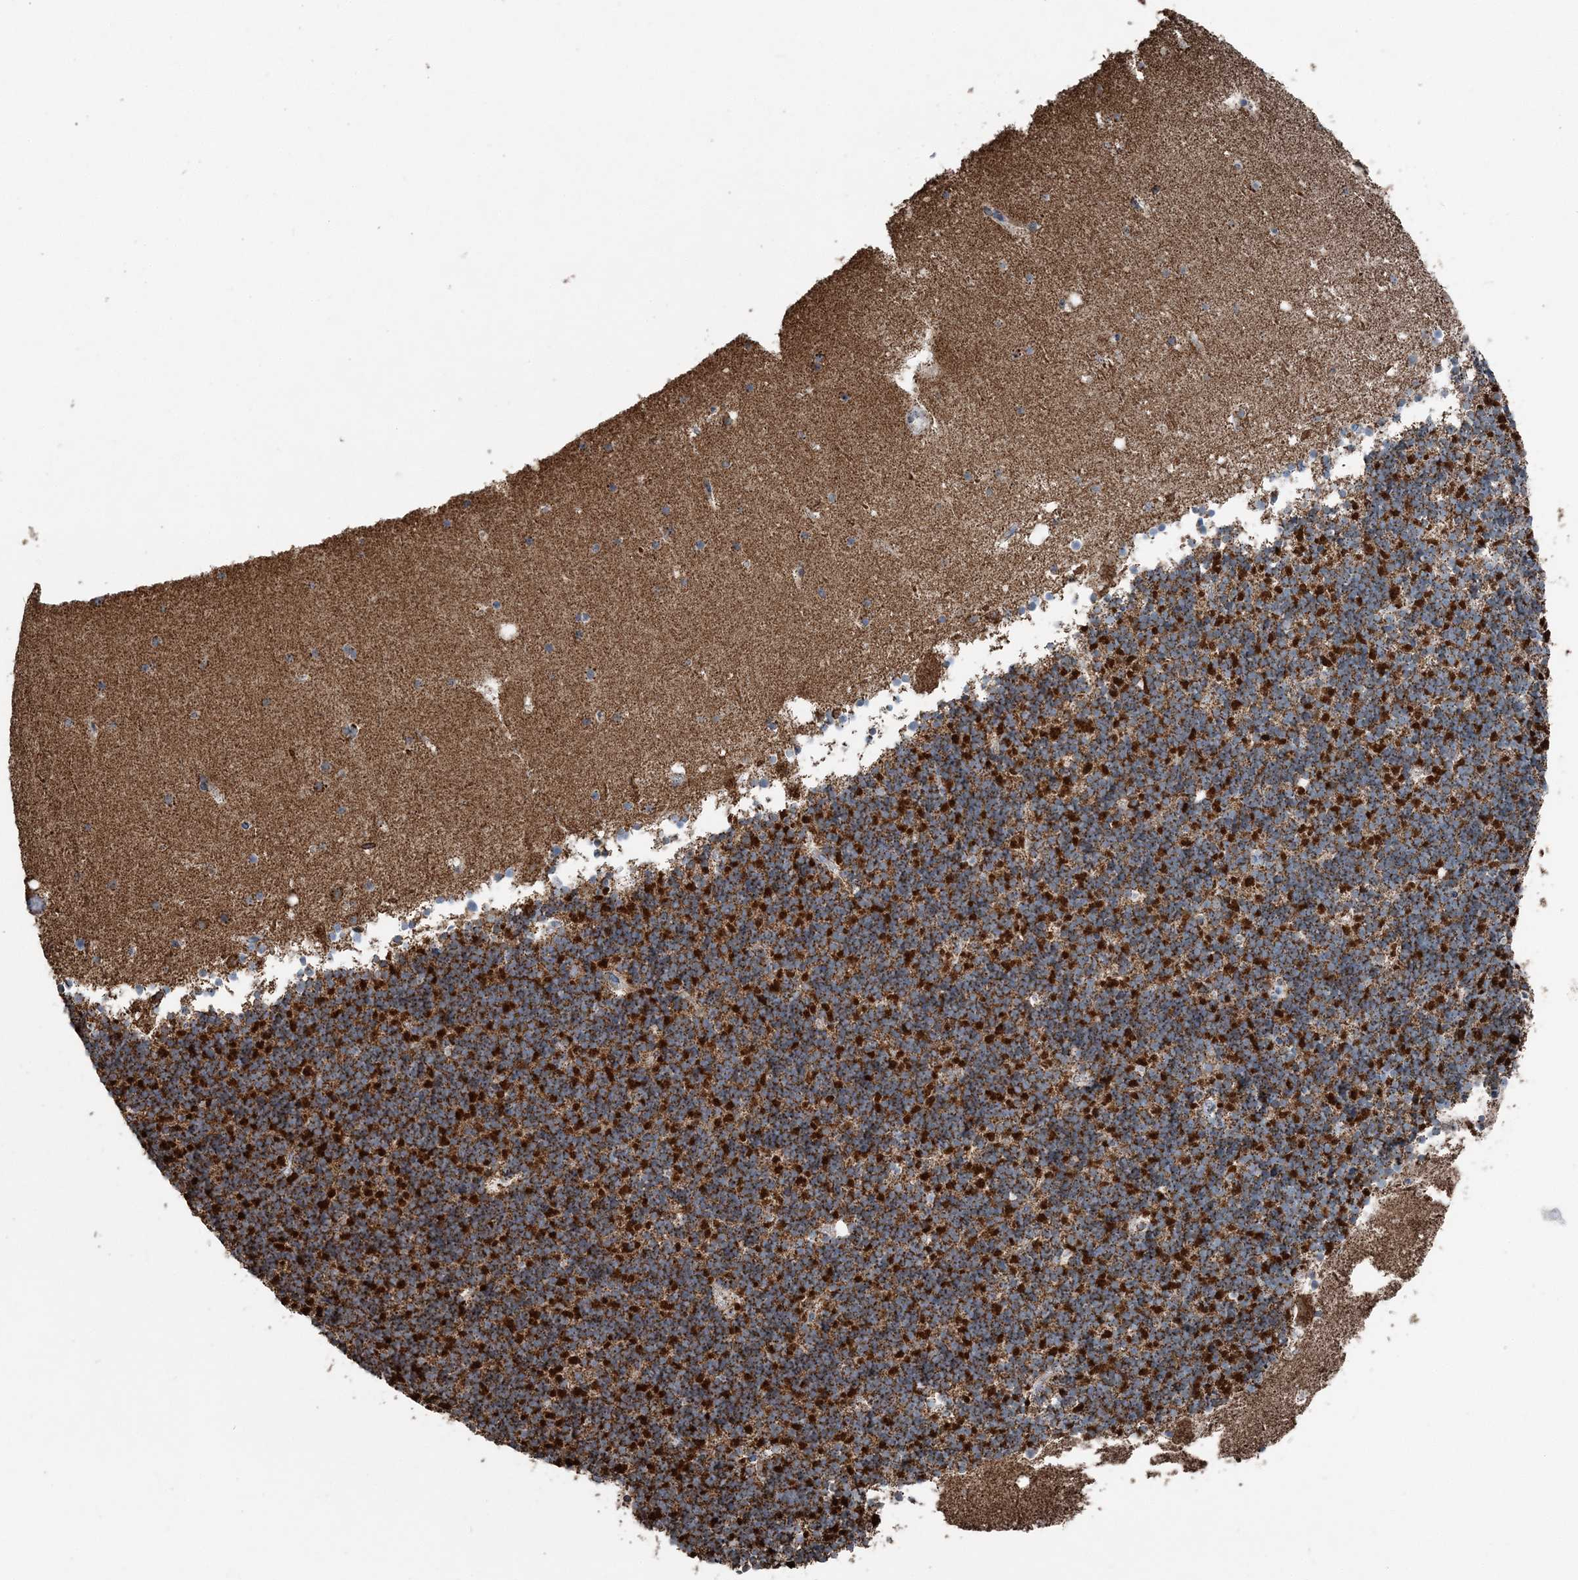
{"staining": {"intensity": "strong", "quantity": ">75%", "location": "cytoplasmic/membranous"}, "tissue": "cerebellum", "cell_type": "Cells in granular layer", "image_type": "normal", "snomed": [{"axis": "morphology", "description": "Normal tissue, NOS"}, {"axis": "topography", "description": "Cerebellum"}], "caption": "Immunohistochemical staining of normal human cerebellum displays high levels of strong cytoplasmic/membranous positivity in approximately >75% of cells in granular layer.", "gene": "SUCLG1", "patient": {"sex": "male", "age": 57}}